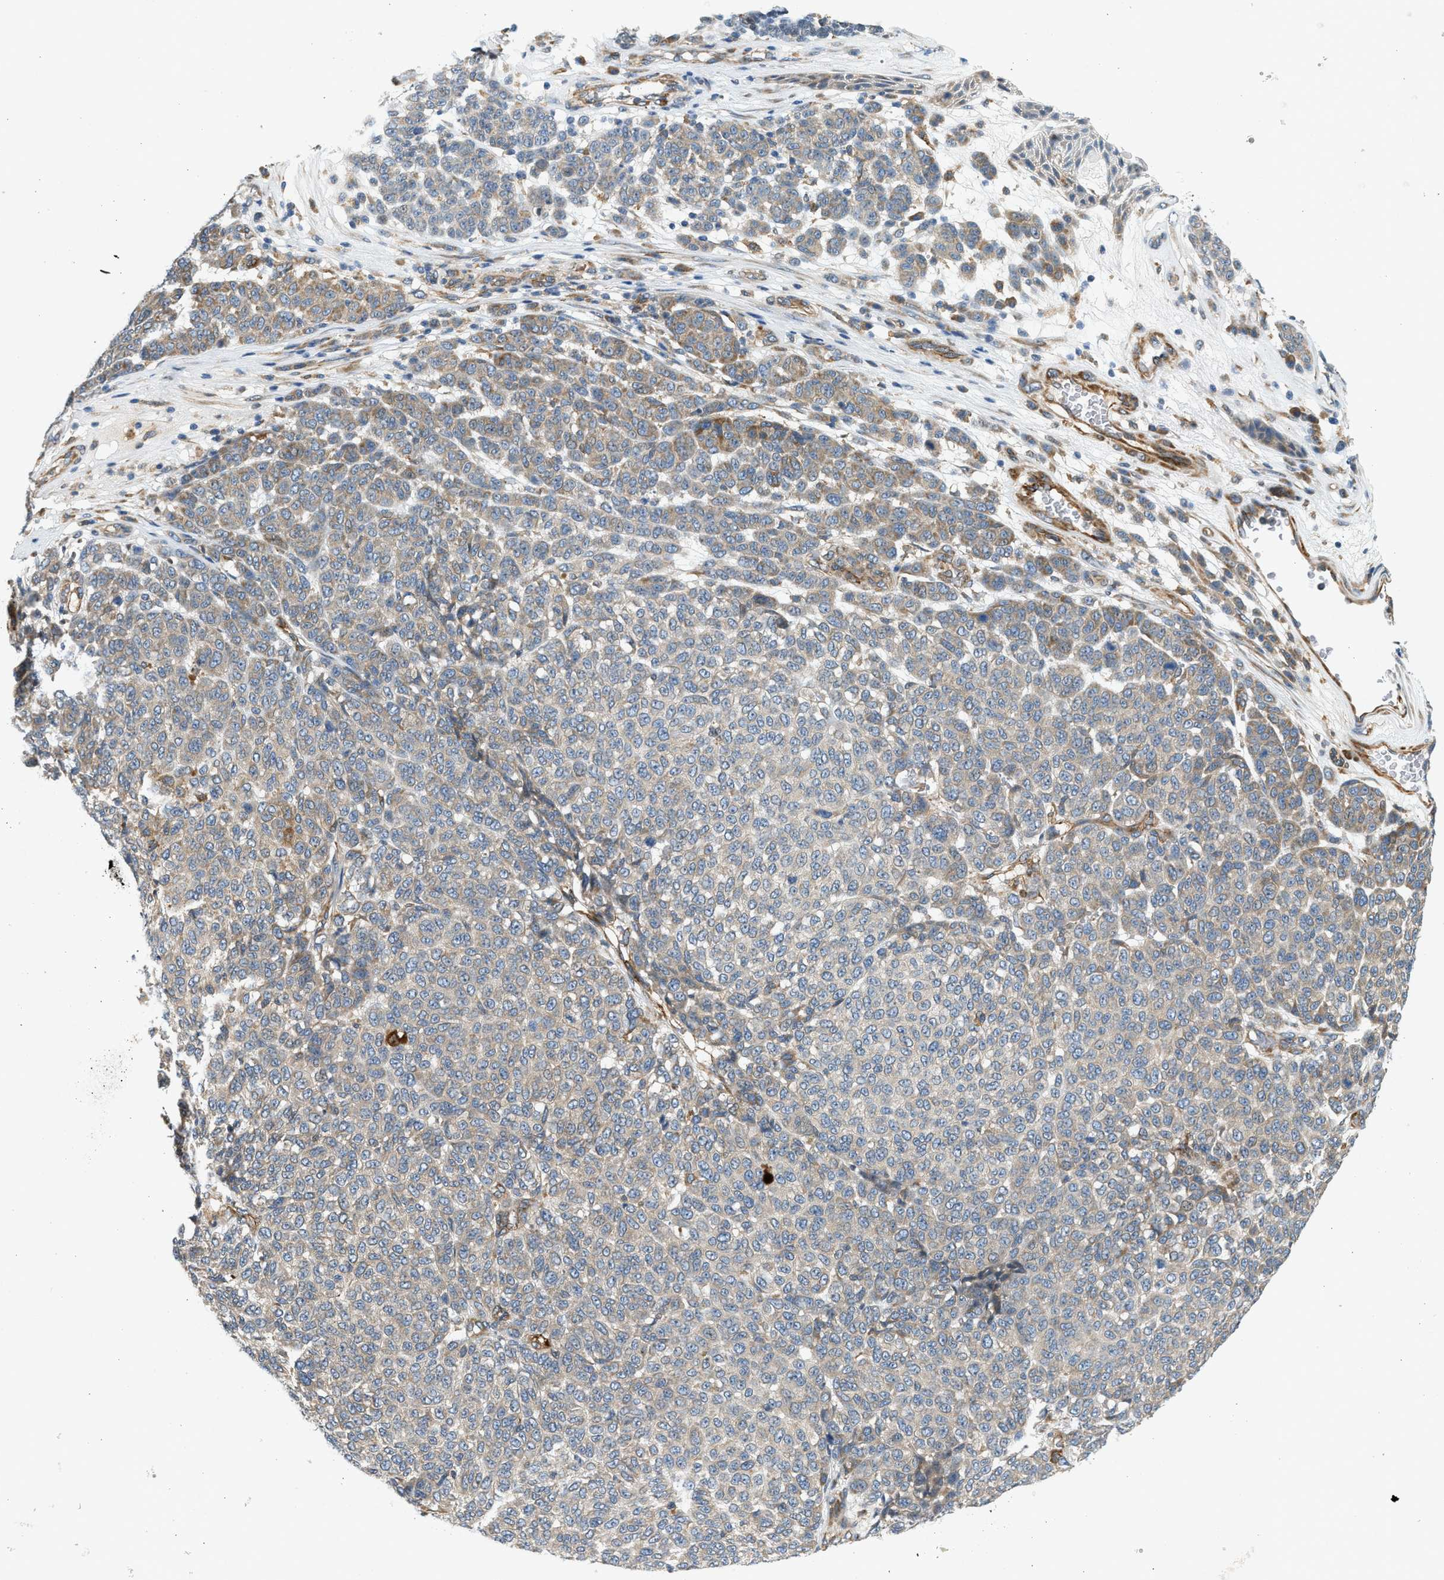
{"staining": {"intensity": "moderate", "quantity": ">75%", "location": "cytoplasmic/membranous"}, "tissue": "melanoma", "cell_type": "Tumor cells", "image_type": "cancer", "snomed": [{"axis": "morphology", "description": "Malignant melanoma, NOS"}, {"axis": "topography", "description": "Skin"}], "caption": "Human melanoma stained with a brown dye reveals moderate cytoplasmic/membranous positive positivity in approximately >75% of tumor cells.", "gene": "KDELR2", "patient": {"sex": "male", "age": 59}}